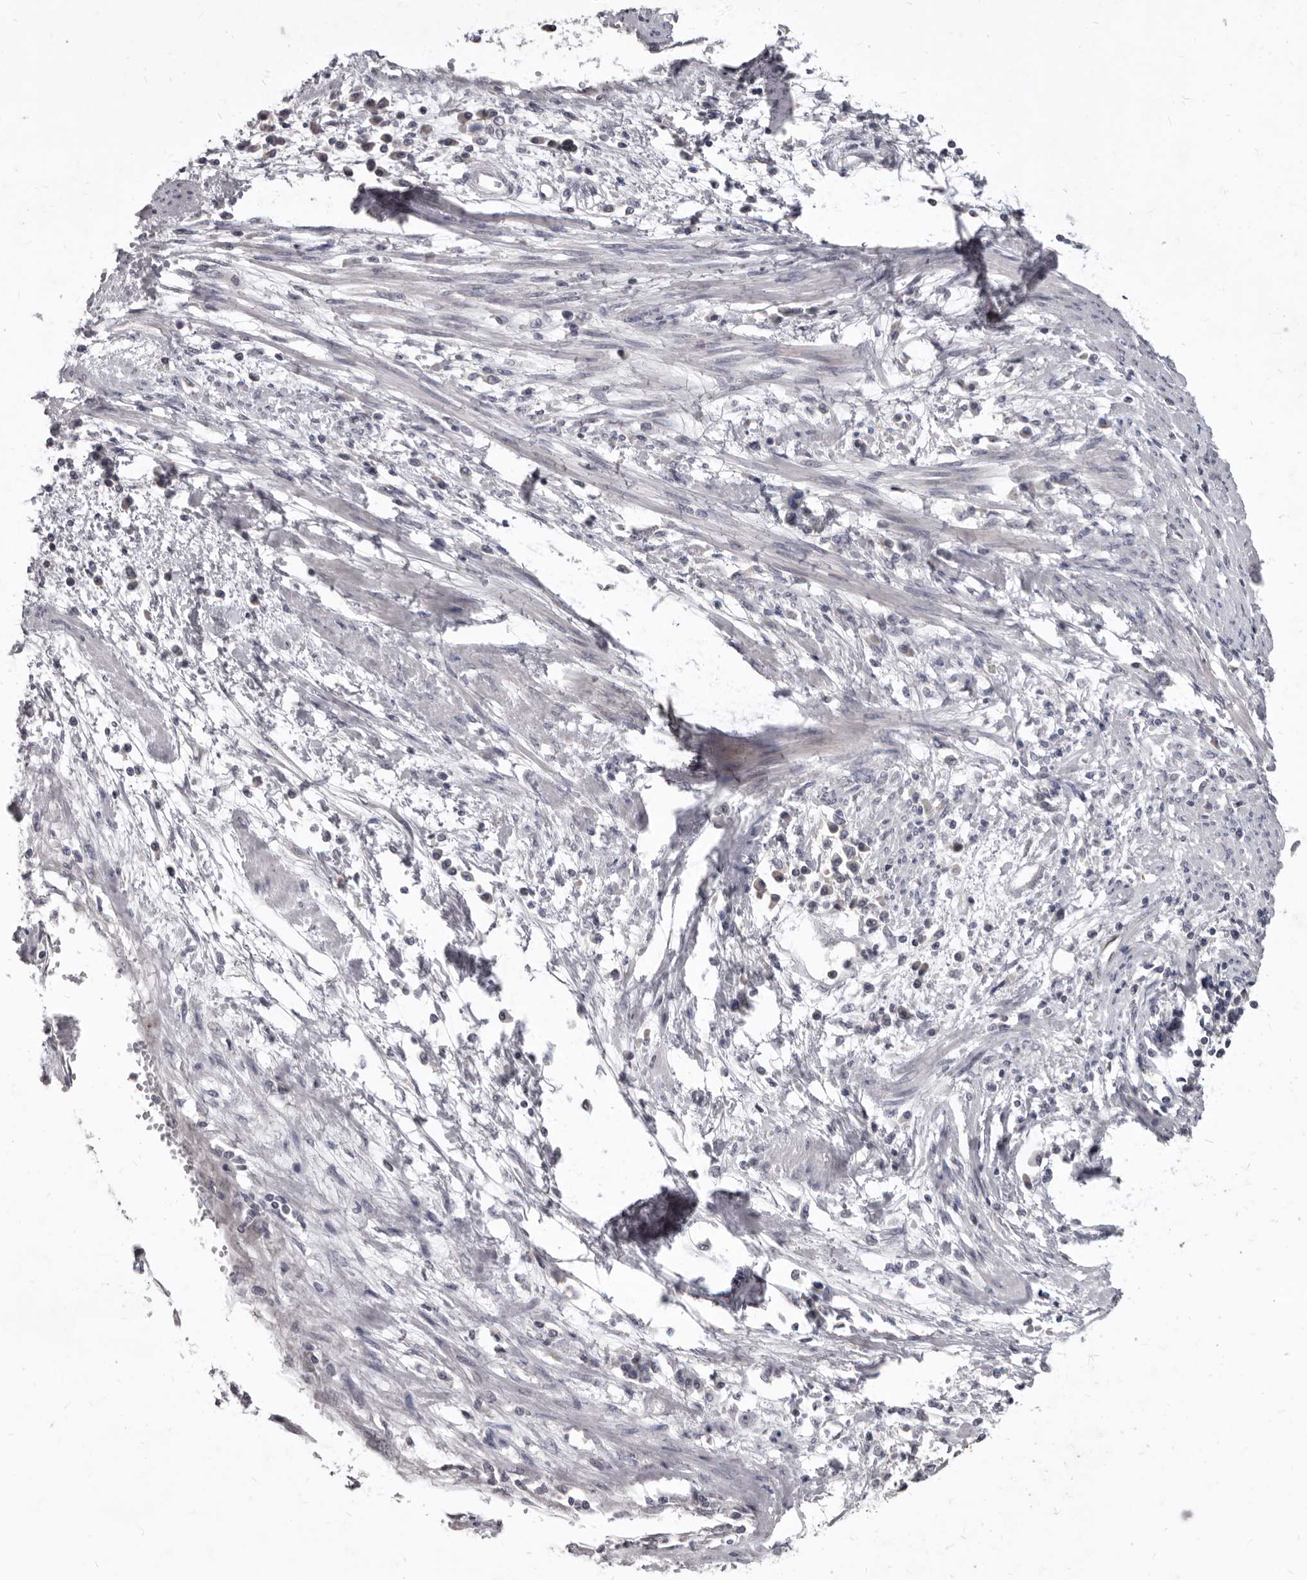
{"staining": {"intensity": "negative", "quantity": "none", "location": "none"}, "tissue": "cervical cancer", "cell_type": "Tumor cells", "image_type": "cancer", "snomed": [{"axis": "morphology", "description": "Squamous cell carcinoma, NOS"}, {"axis": "topography", "description": "Cervix"}], "caption": "Cervical squamous cell carcinoma stained for a protein using immunohistochemistry (IHC) demonstrates no expression tumor cells.", "gene": "SULT1E1", "patient": {"sex": "female", "age": 57}}